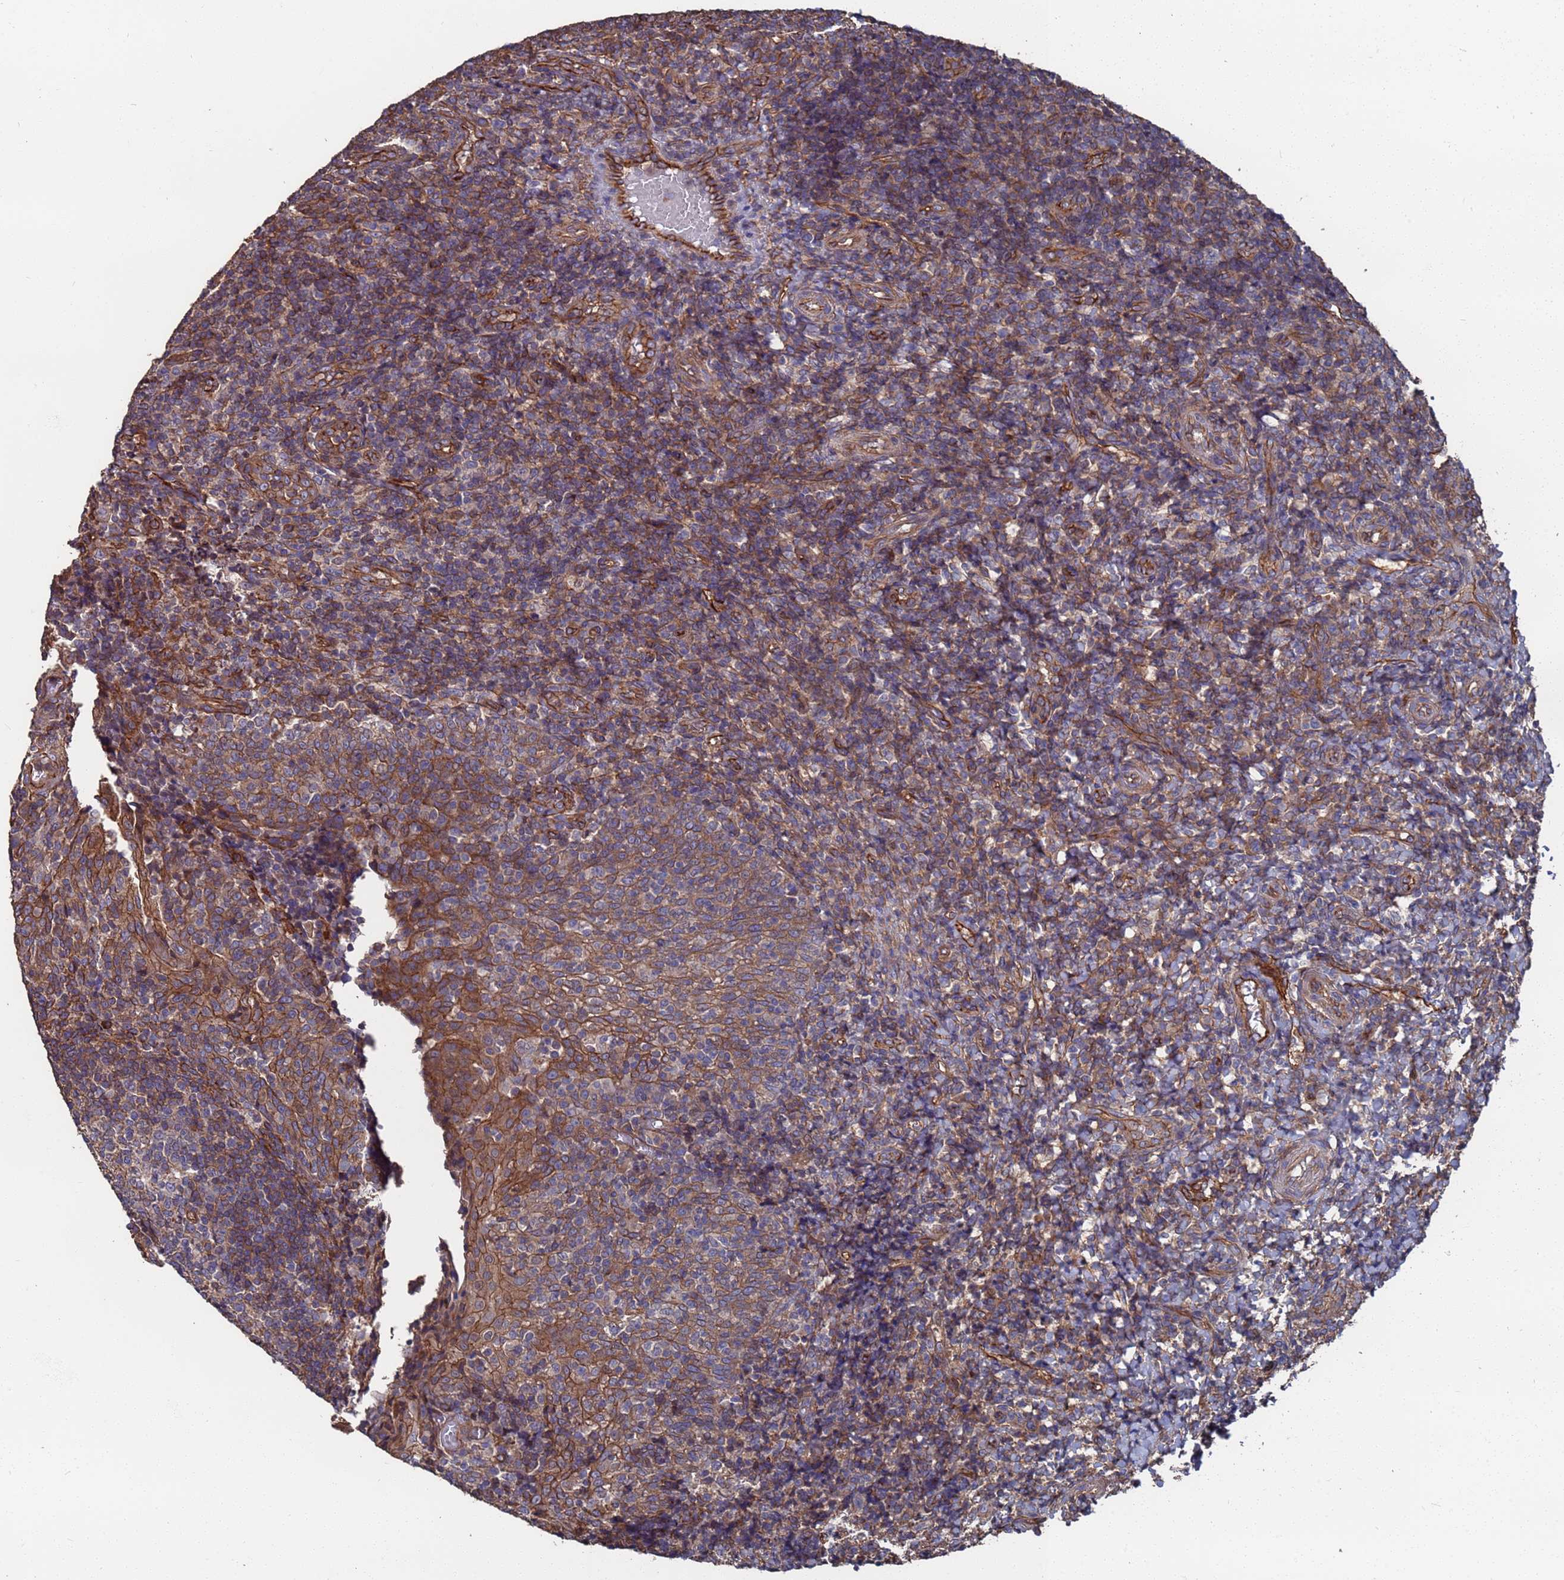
{"staining": {"intensity": "negative", "quantity": "none", "location": "none"}, "tissue": "tonsil", "cell_type": "Germinal center cells", "image_type": "normal", "snomed": [{"axis": "morphology", "description": "Normal tissue, NOS"}, {"axis": "topography", "description": "Tonsil"}], "caption": "Benign tonsil was stained to show a protein in brown. There is no significant positivity in germinal center cells. (DAB (3,3'-diaminobenzidine) IHC visualized using brightfield microscopy, high magnification).", "gene": "NDUFAF6", "patient": {"sex": "female", "age": 19}}